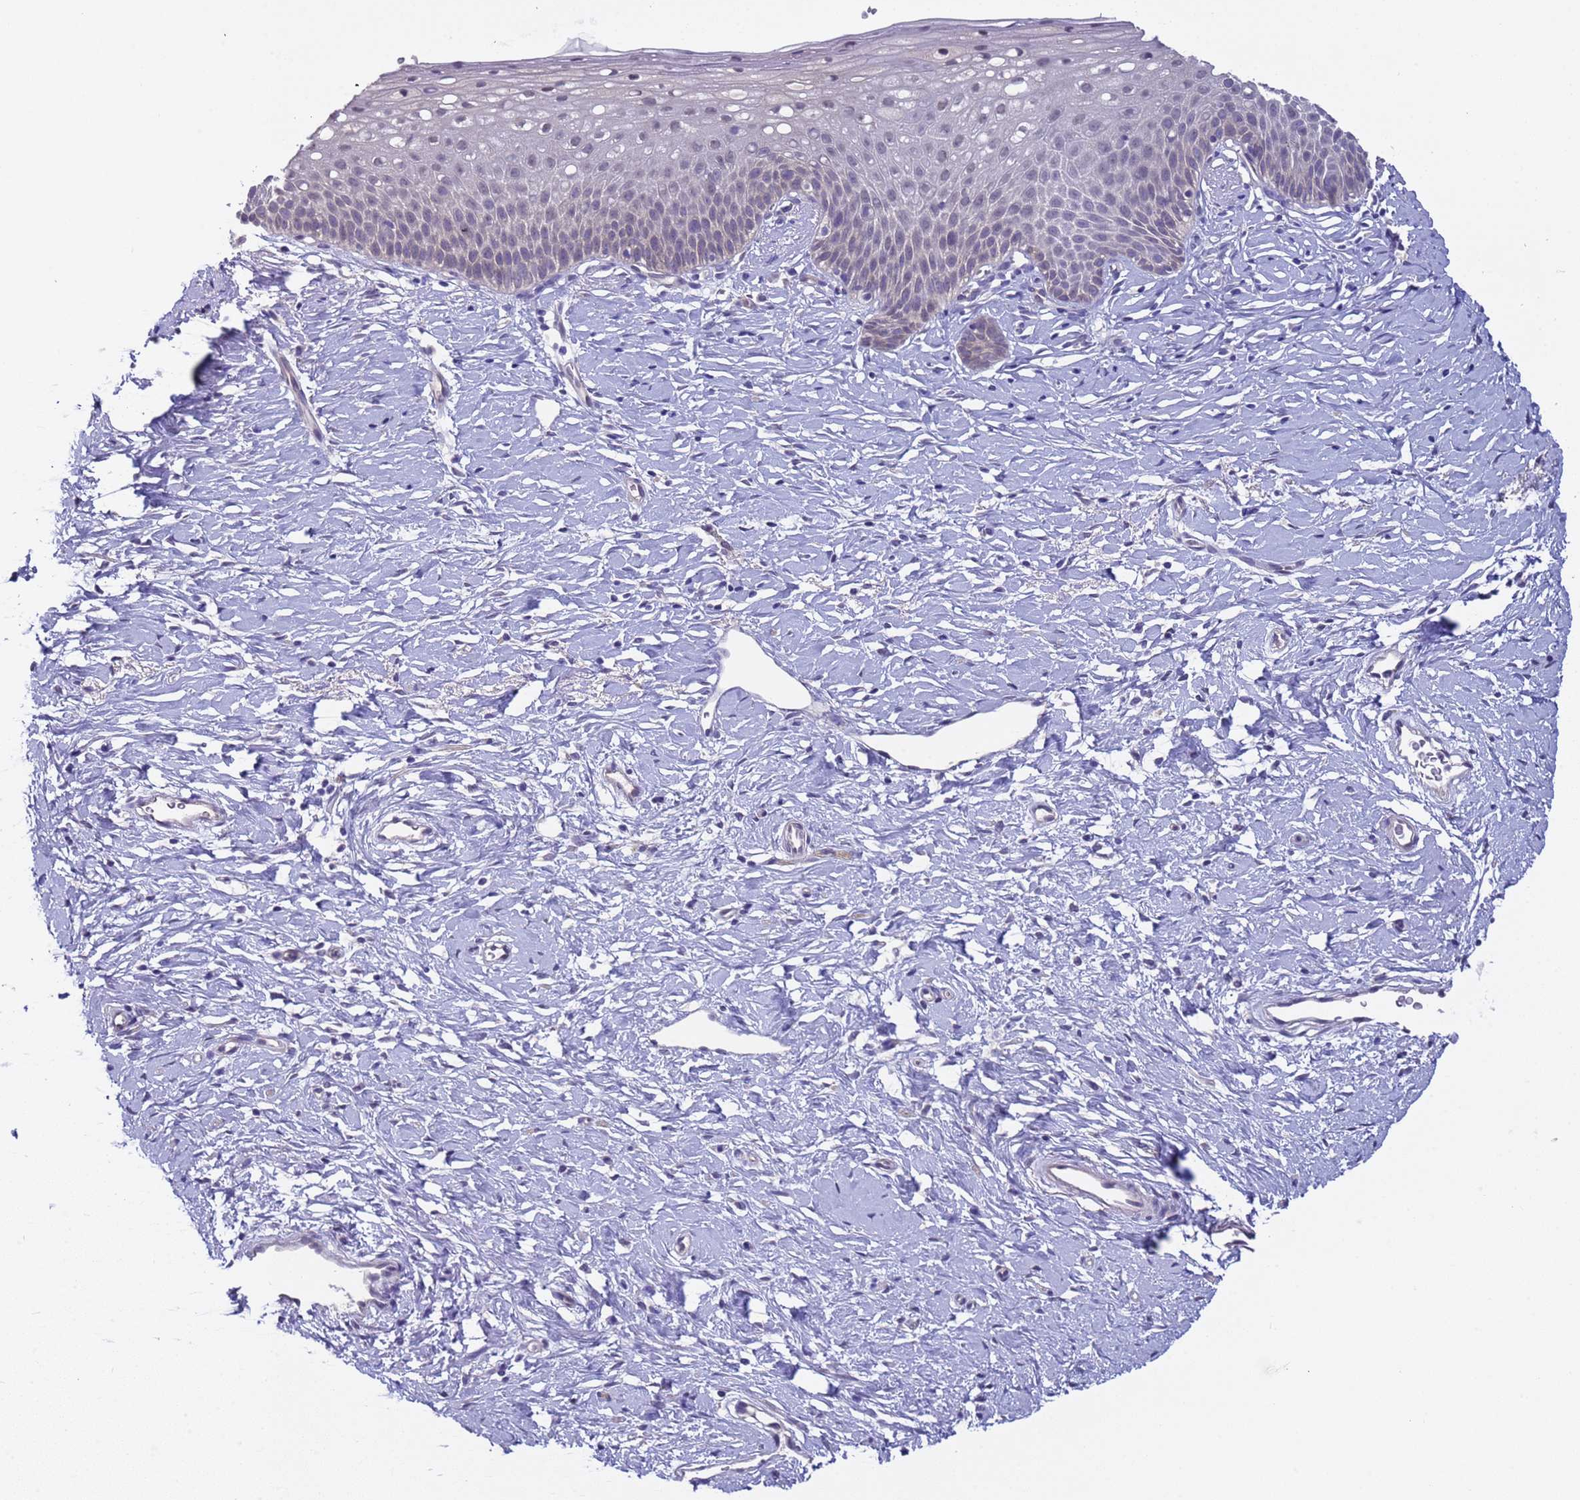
{"staining": {"intensity": "weak", "quantity": ">75%", "location": "cytoplasmic/membranous"}, "tissue": "cervix", "cell_type": "Glandular cells", "image_type": "normal", "snomed": [{"axis": "morphology", "description": "Normal tissue, NOS"}, {"axis": "topography", "description": "Cervix"}], "caption": "A brown stain labels weak cytoplasmic/membranous positivity of a protein in glandular cells of normal human cervix. (DAB (3,3'-diaminobenzidine) IHC, brown staining for protein, blue staining for nuclei).", "gene": "TRMT10A", "patient": {"sex": "female", "age": 36}}